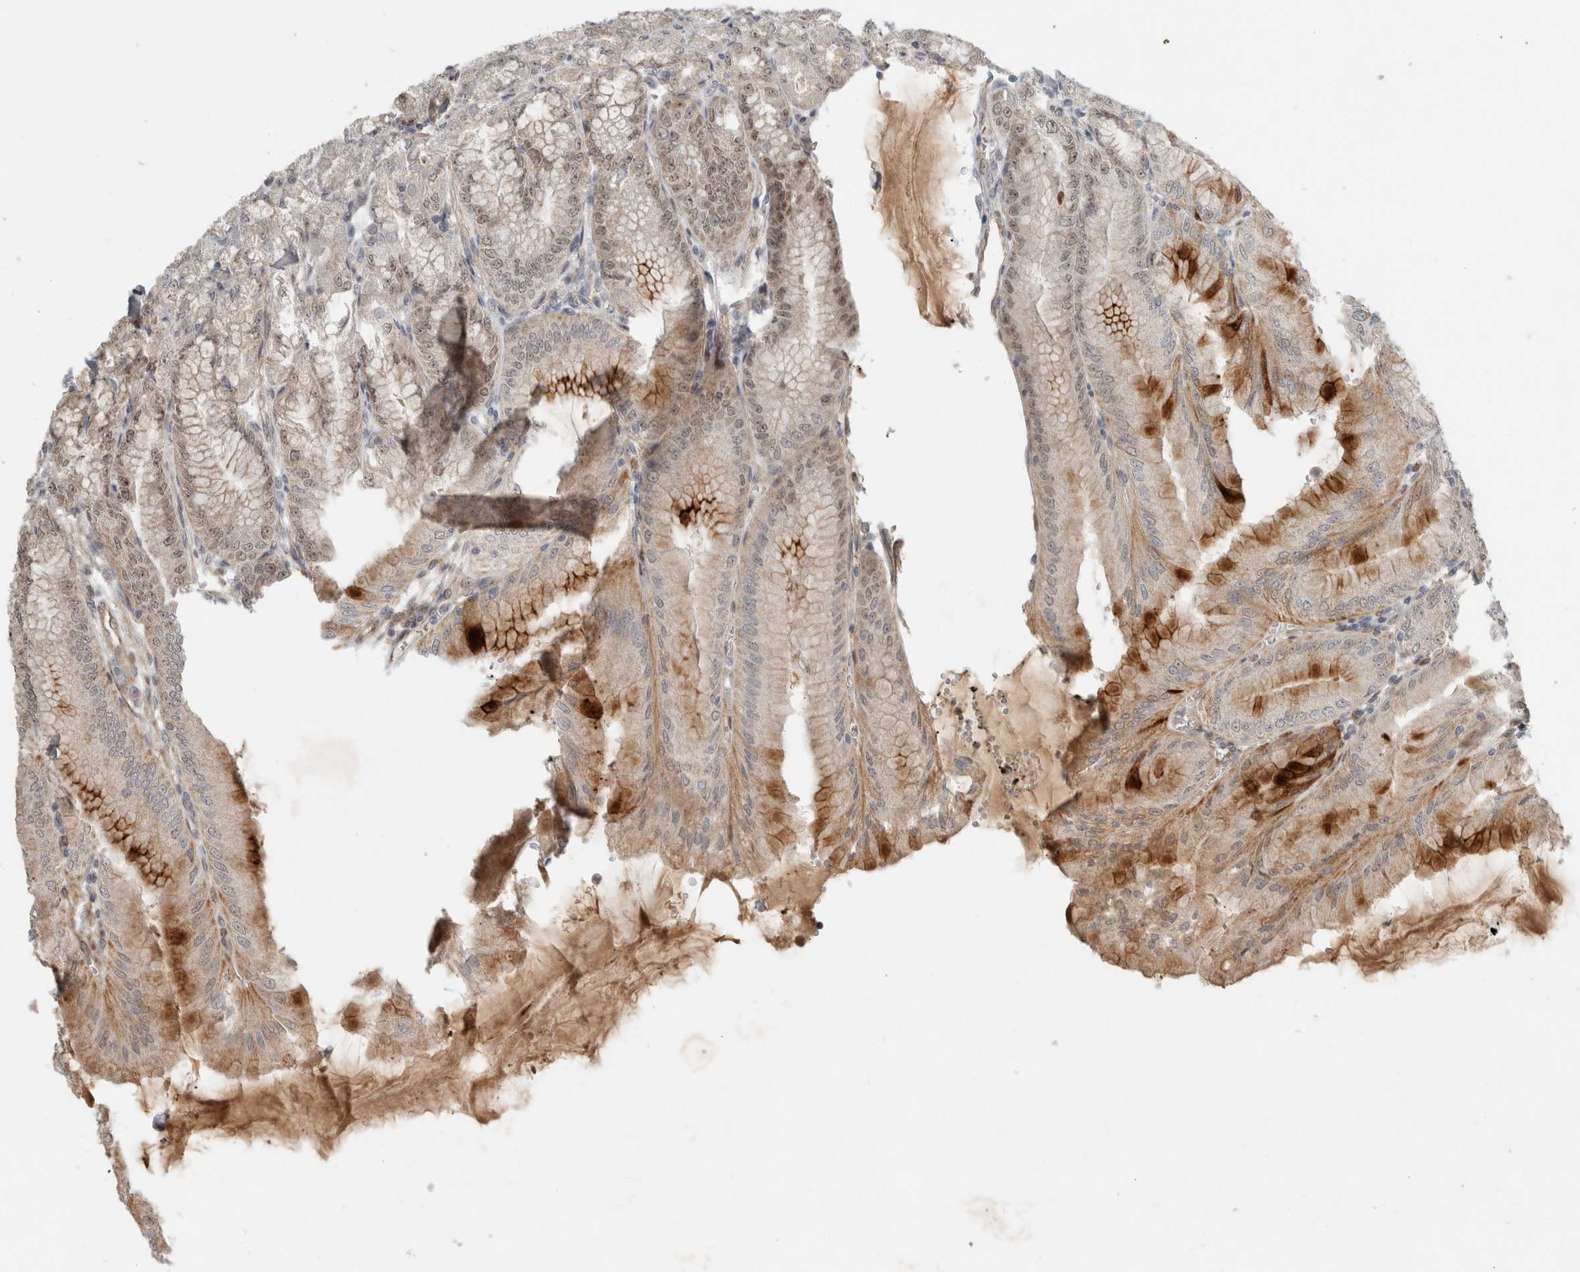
{"staining": {"intensity": "moderate", "quantity": "25%-75%", "location": "cytoplasmic/membranous,nuclear"}, "tissue": "stomach", "cell_type": "Glandular cells", "image_type": "normal", "snomed": [{"axis": "morphology", "description": "Normal tissue, NOS"}, {"axis": "topography", "description": "Stomach, lower"}], "caption": "Protein expression analysis of unremarkable human stomach reveals moderate cytoplasmic/membranous,nuclear positivity in approximately 25%-75% of glandular cells. The staining is performed using DAB (3,3'-diaminobenzidine) brown chromogen to label protein expression. The nuclei are counter-stained blue using hematoxylin.", "gene": "INSRR", "patient": {"sex": "male", "age": 71}}